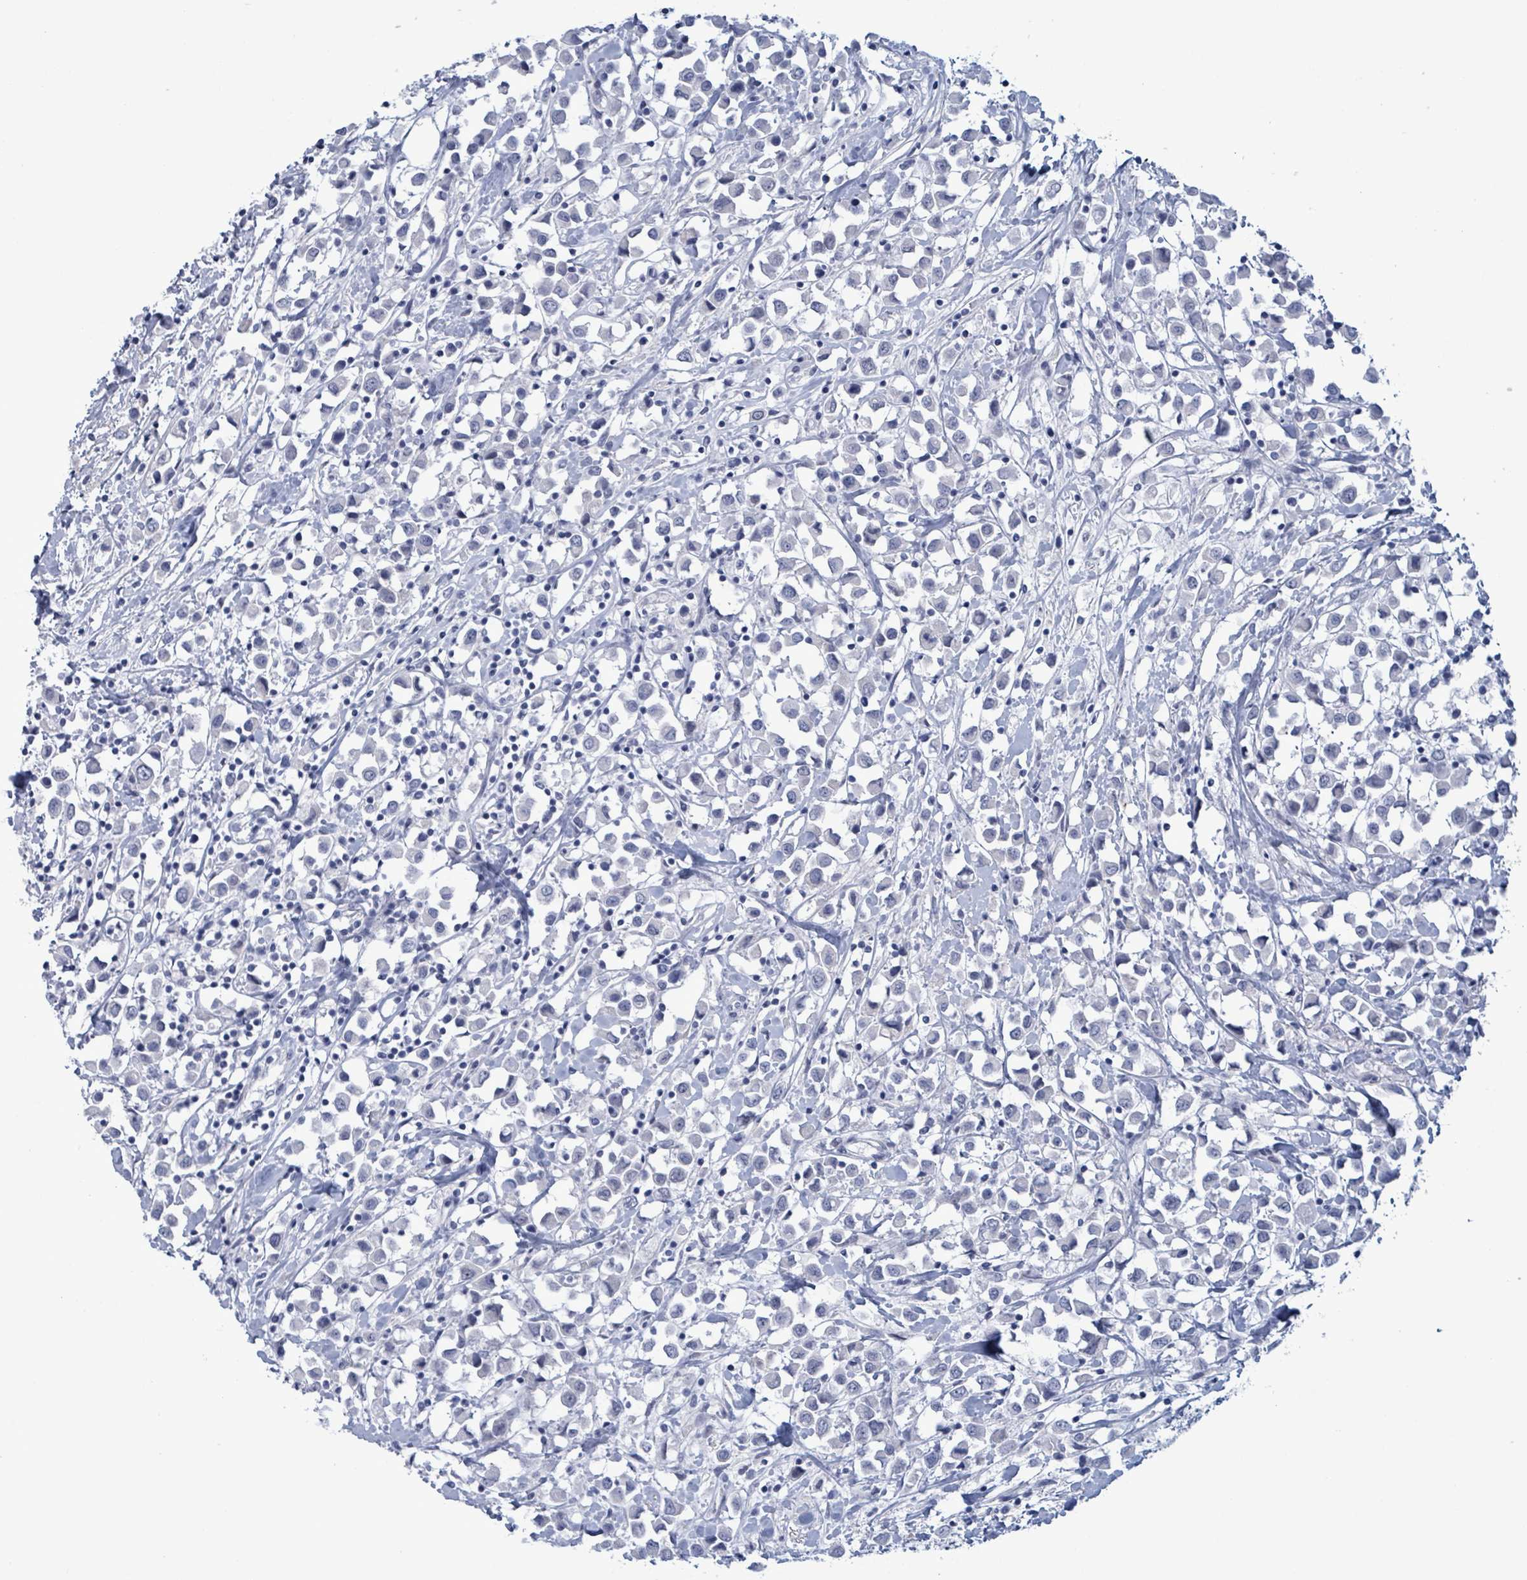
{"staining": {"intensity": "negative", "quantity": "none", "location": "none"}, "tissue": "breast cancer", "cell_type": "Tumor cells", "image_type": "cancer", "snomed": [{"axis": "morphology", "description": "Duct carcinoma"}, {"axis": "topography", "description": "Breast"}], "caption": "High magnification brightfield microscopy of breast invasive ductal carcinoma stained with DAB (3,3'-diaminobenzidine) (brown) and counterstained with hematoxylin (blue): tumor cells show no significant positivity.", "gene": "ZNF771", "patient": {"sex": "female", "age": 61}}